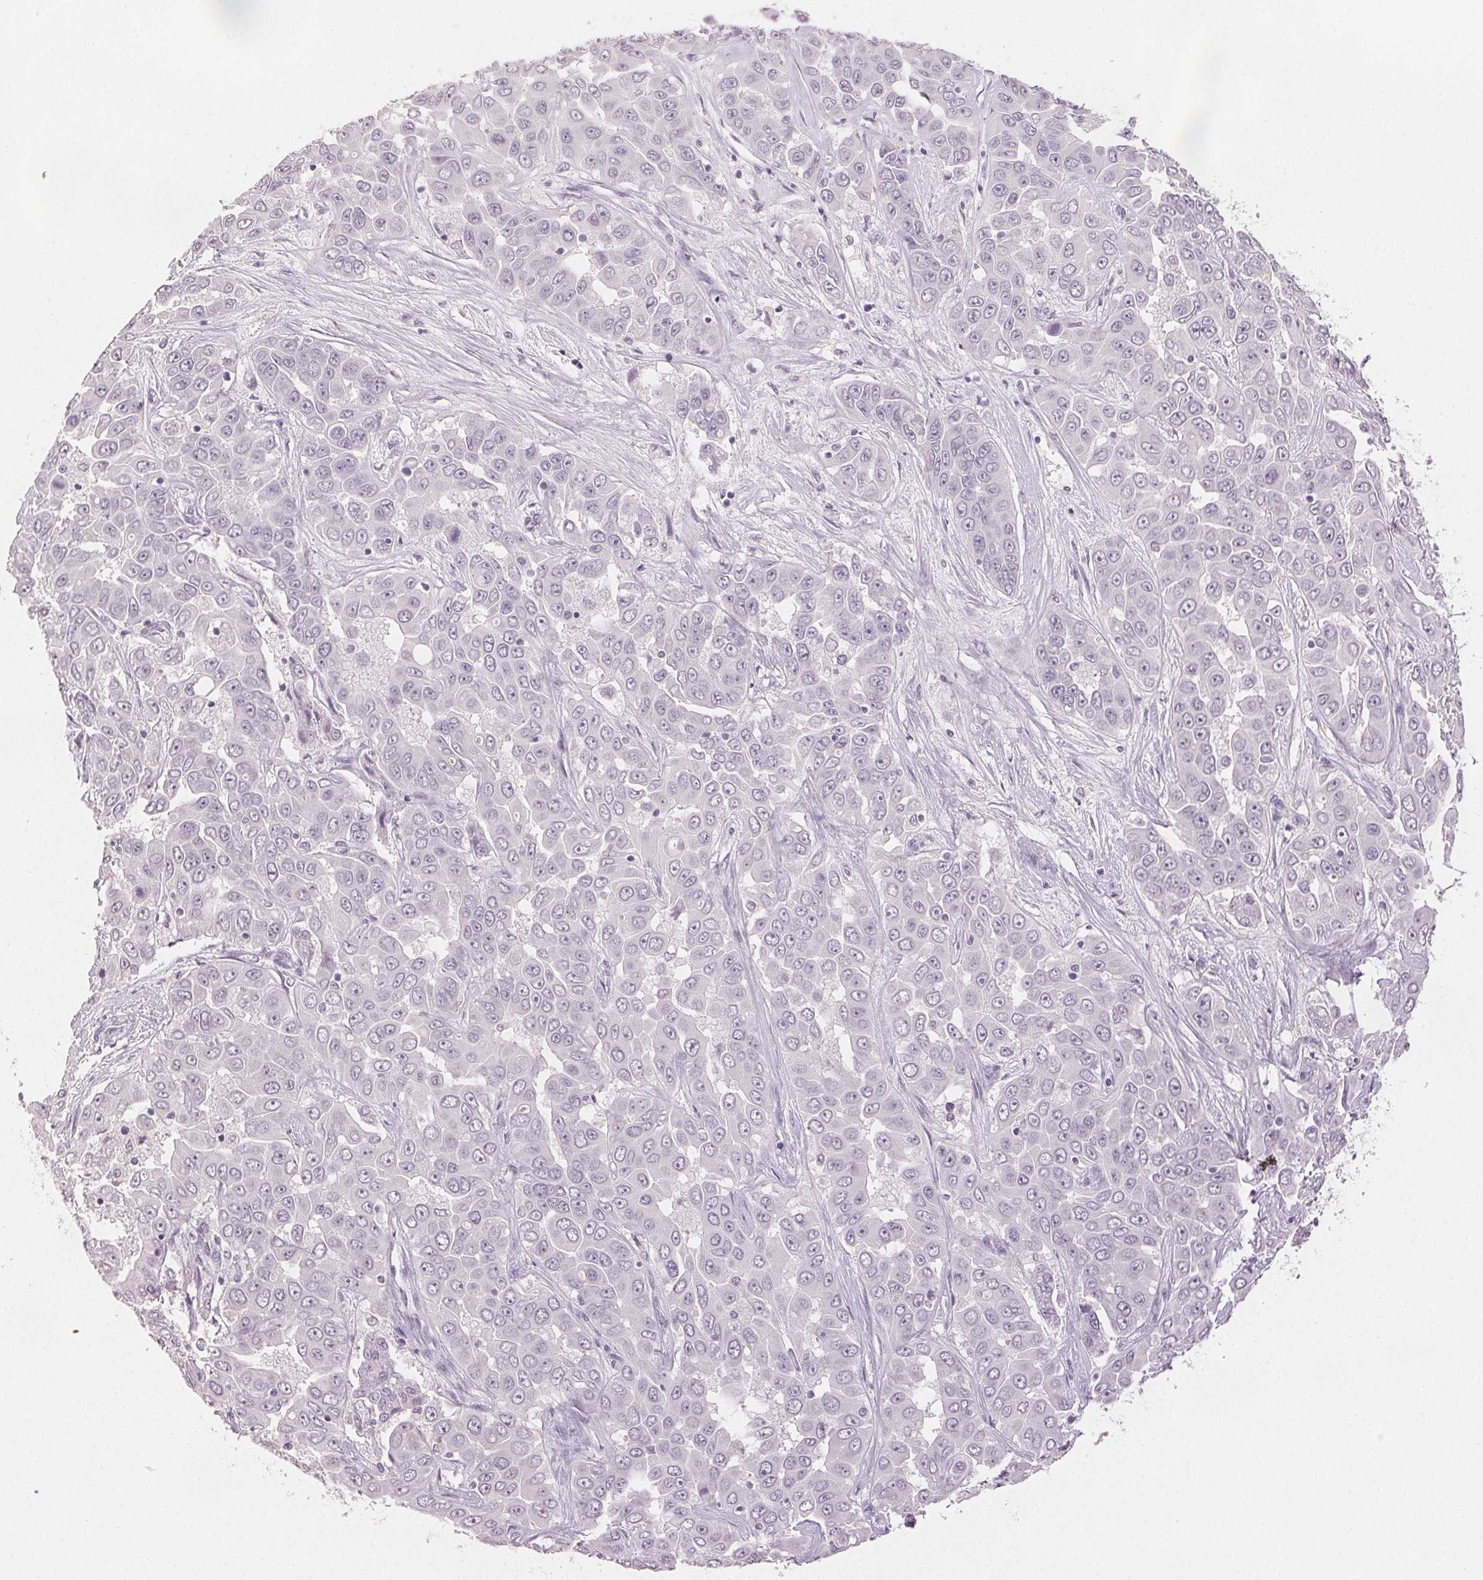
{"staining": {"intensity": "weak", "quantity": "<25%", "location": "nuclear"}, "tissue": "liver cancer", "cell_type": "Tumor cells", "image_type": "cancer", "snomed": [{"axis": "morphology", "description": "Cholangiocarcinoma"}, {"axis": "topography", "description": "Liver"}], "caption": "Immunohistochemistry (IHC) photomicrograph of neoplastic tissue: liver cancer (cholangiocarcinoma) stained with DAB exhibits no significant protein positivity in tumor cells.", "gene": "SCGN", "patient": {"sex": "female", "age": 52}}